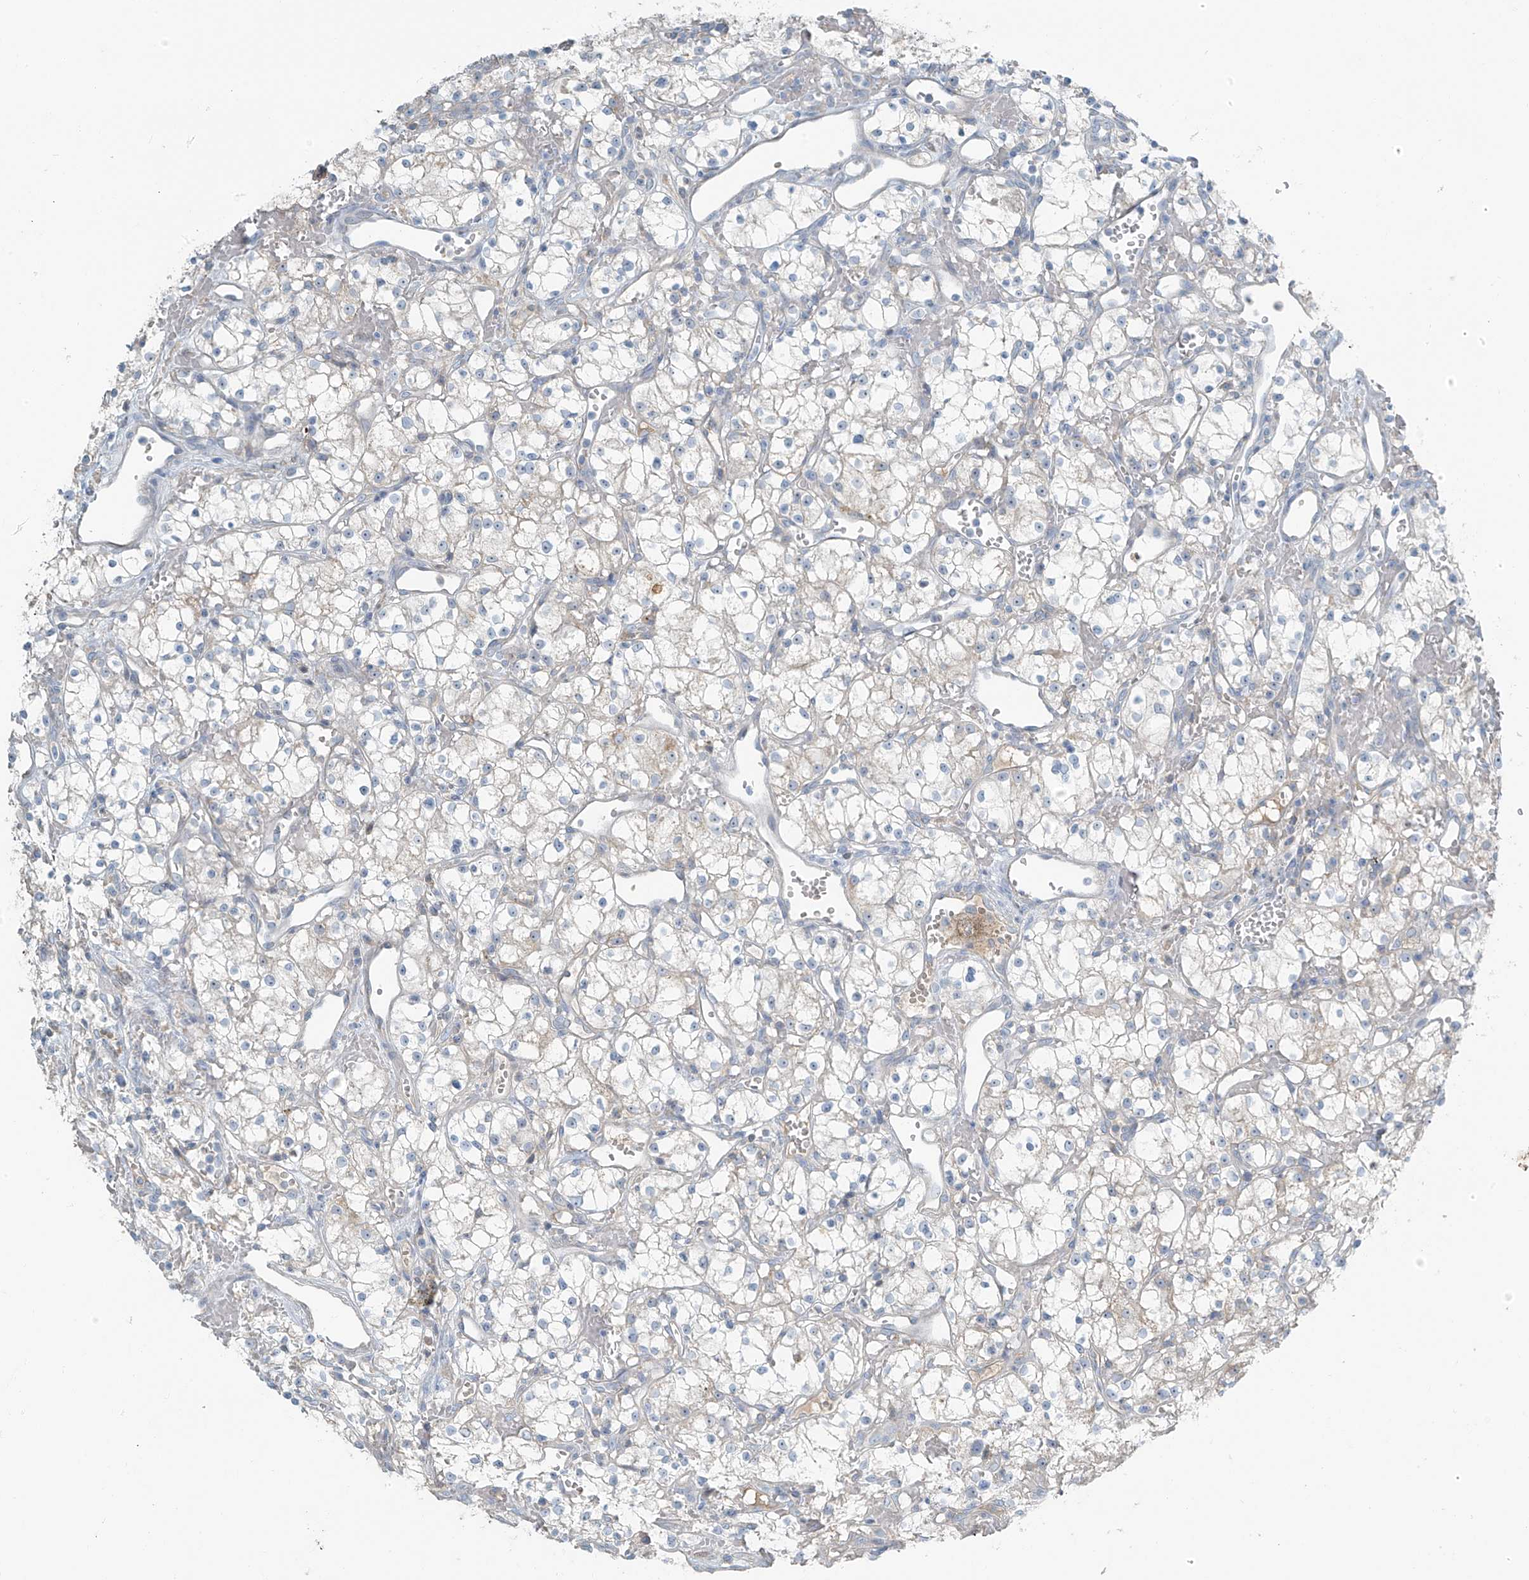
{"staining": {"intensity": "negative", "quantity": "none", "location": "none"}, "tissue": "renal cancer", "cell_type": "Tumor cells", "image_type": "cancer", "snomed": [{"axis": "morphology", "description": "Adenocarcinoma, NOS"}, {"axis": "topography", "description": "Kidney"}], "caption": "Immunohistochemistry (IHC) image of renal cancer stained for a protein (brown), which reveals no staining in tumor cells.", "gene": "FAM131C", "patient": {"sex": "male", "age": 59}}